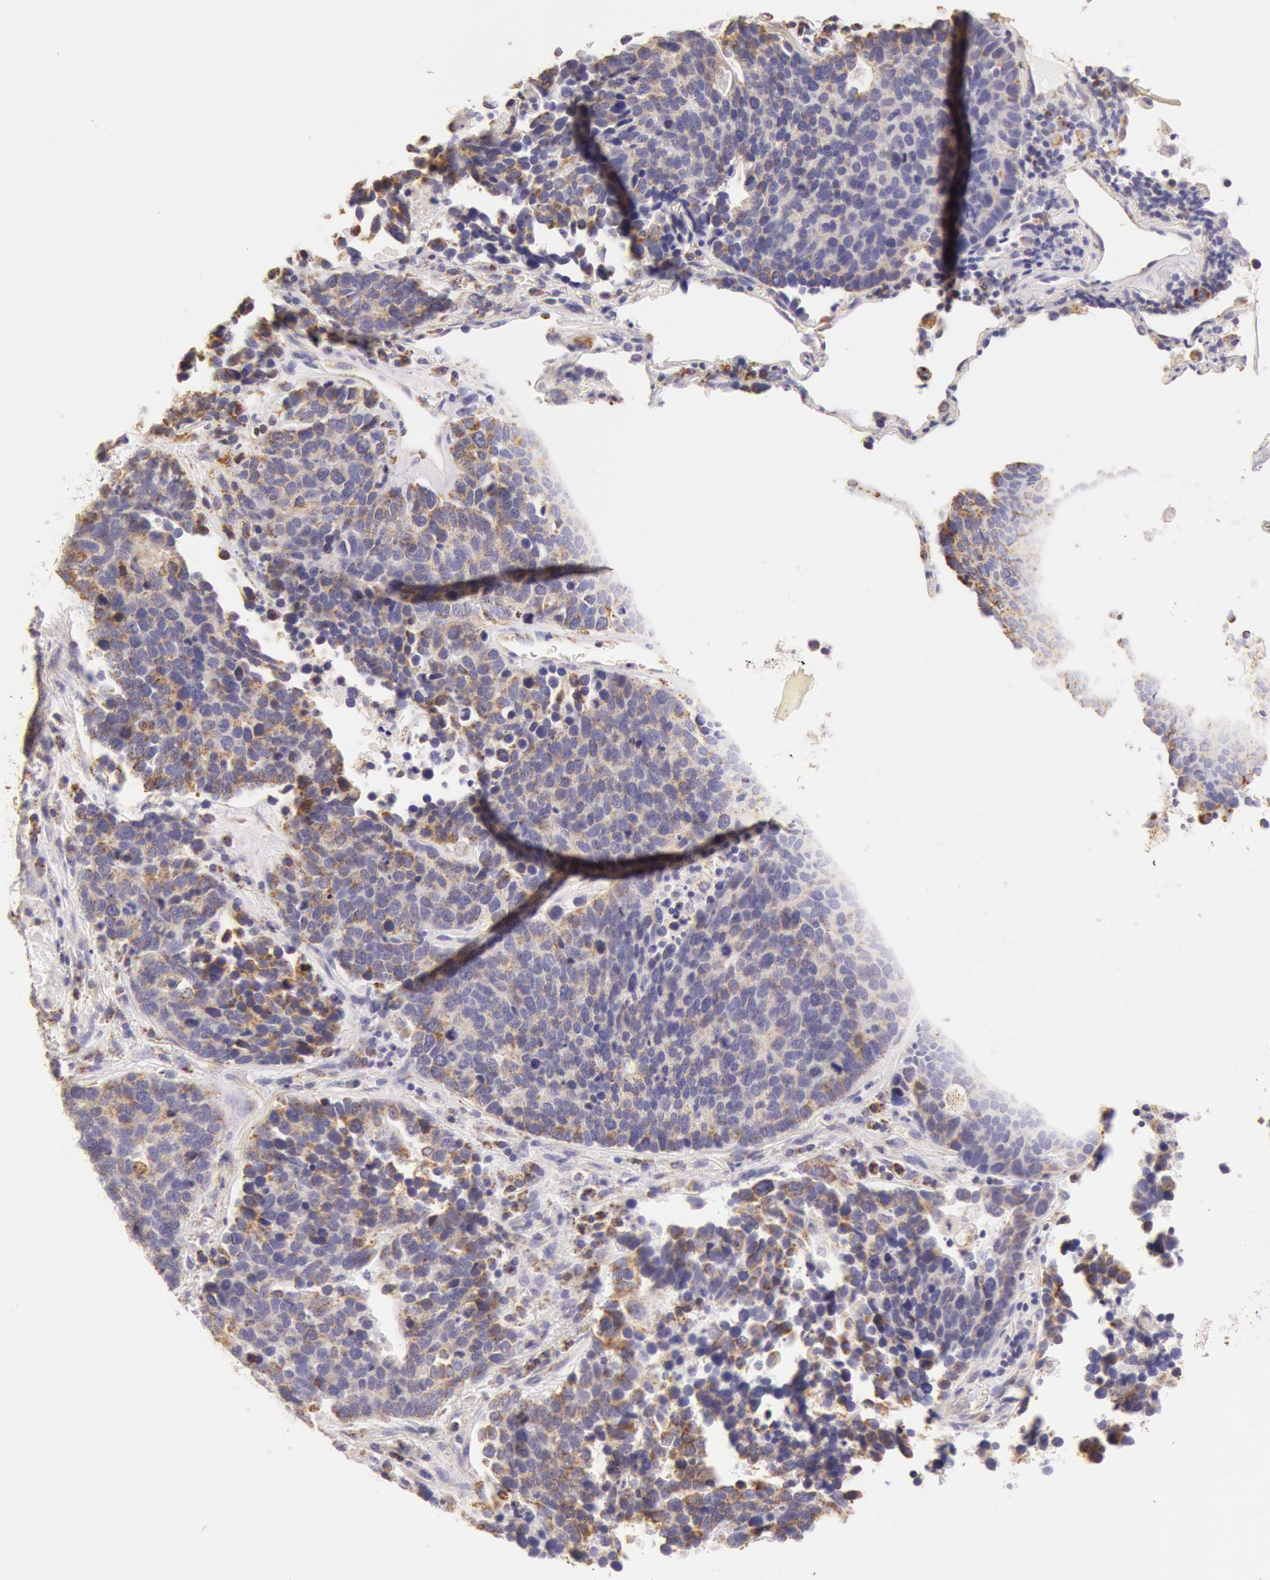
{"staining": {"intensity": "weak", "quantity": "25%-75%", "location": "cytoplasmic/membranous"}, "tissue": "lung cancer", "cell_type": "Tumor cells", "image_type": "cancer", "snomed": [{"axis": "morphology", "description": "Neoplasm, malignant, NOS"}, {"axis": "topography", "description": "Lung"}], "caption": "Immunohistochemical staining of lung cancer (malignant neoplasm) exhibits low levels of weak cytoplasmic/membranous positivity in approximately 25%-75% of tumor cells.", "gene": "ATP5F1B", "patient": {"sex": "female", "age": 75}}